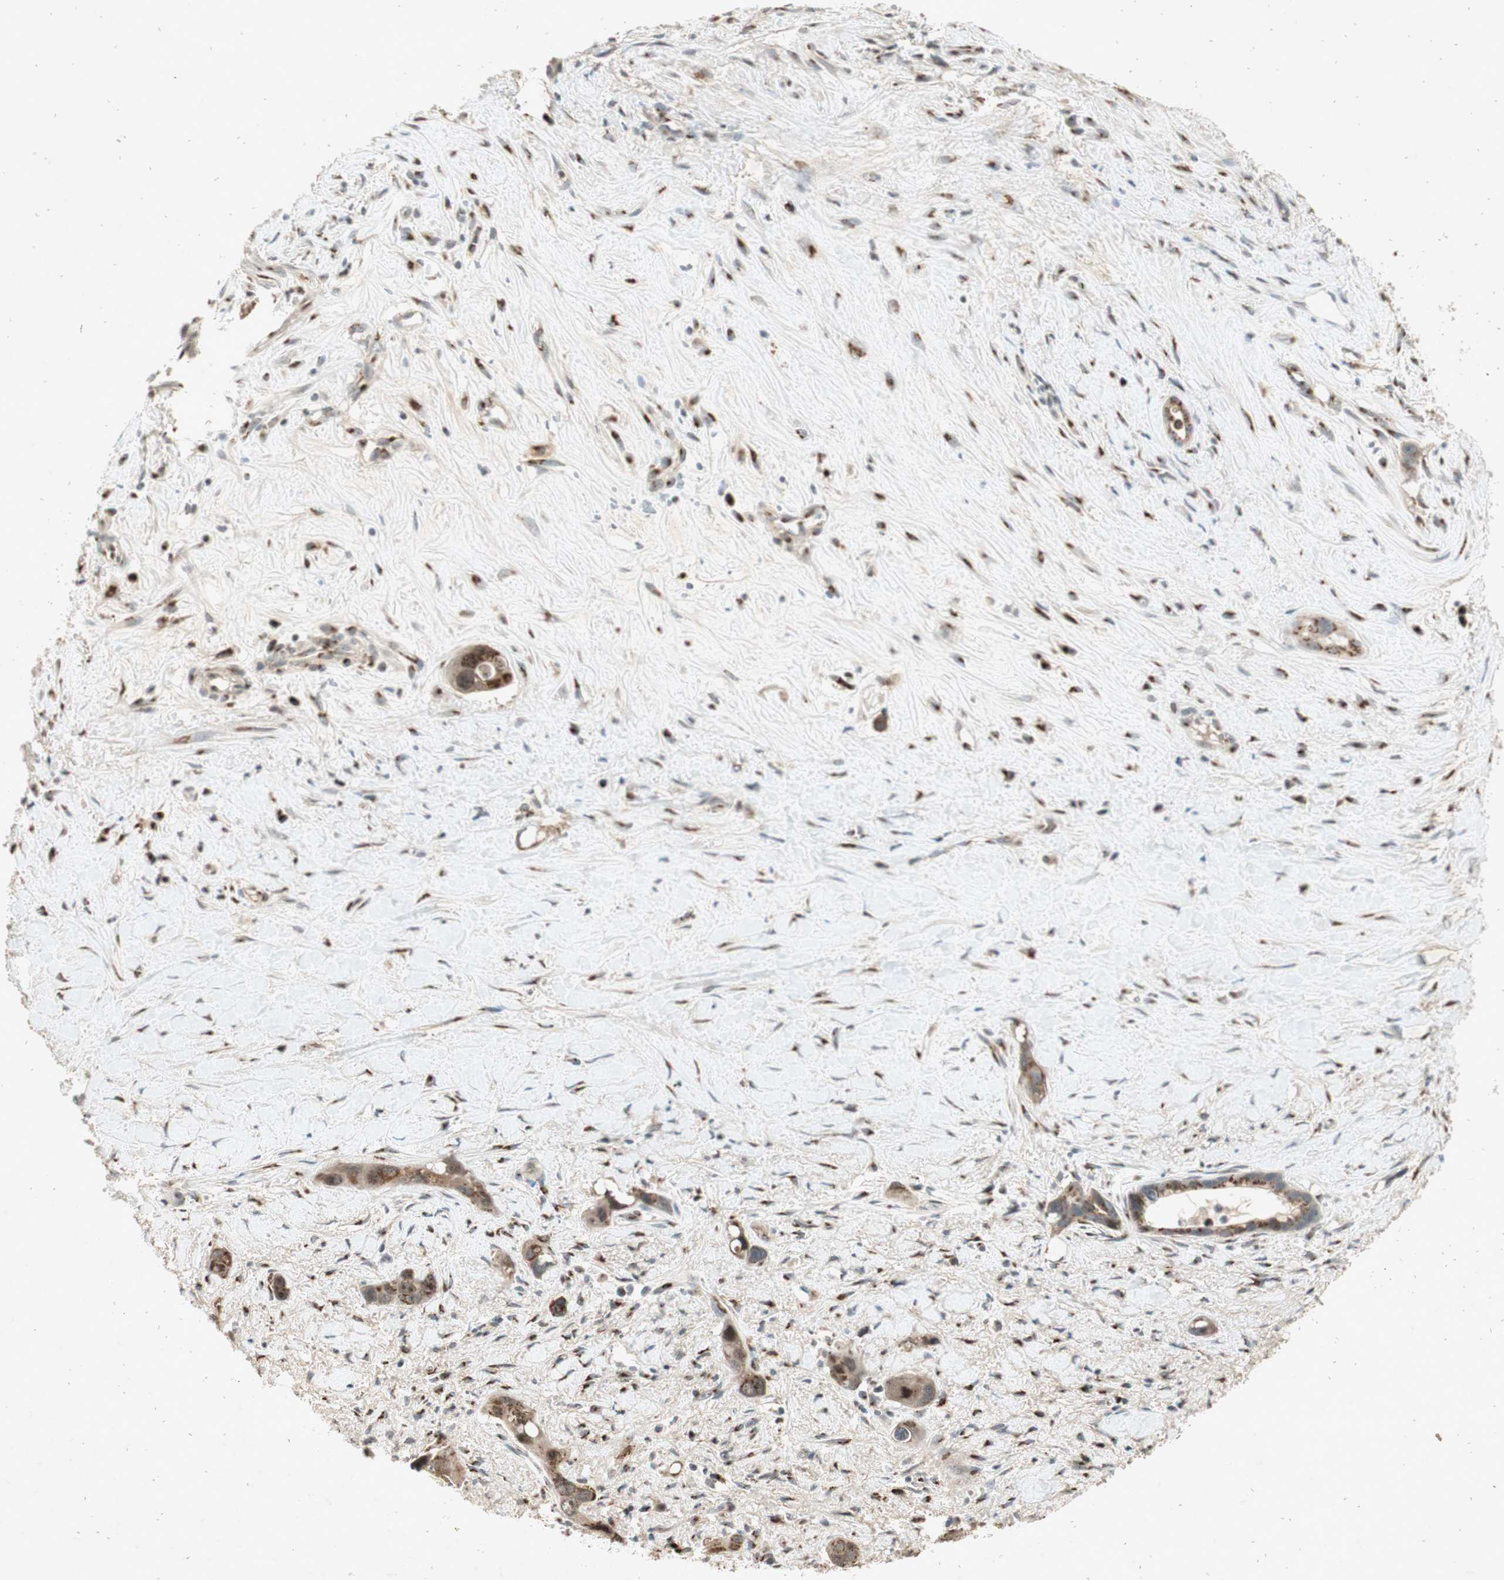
{"staining": {"intensity": "moderate", "quantity": "25%-75%", "location": "cytoplasmic/membranous"}, "tissue": "liver cancer", "cell_type": "Tumor cells", "image_type": "cancer", "snomed": [{"axis": "morphology", "description": "Cholangiocarcinoma"}, {"axis": "topography", "description": "Liver"}], "caption": "Immunohistochemical staining of liver cholangiocarcinoma shows medium levels of moderate cytoplasmic/membranous positivity in approximately 25%-75% of tumor cells.", "gene": "NEO1", "patient": {"sex": "female", "age": 65}}